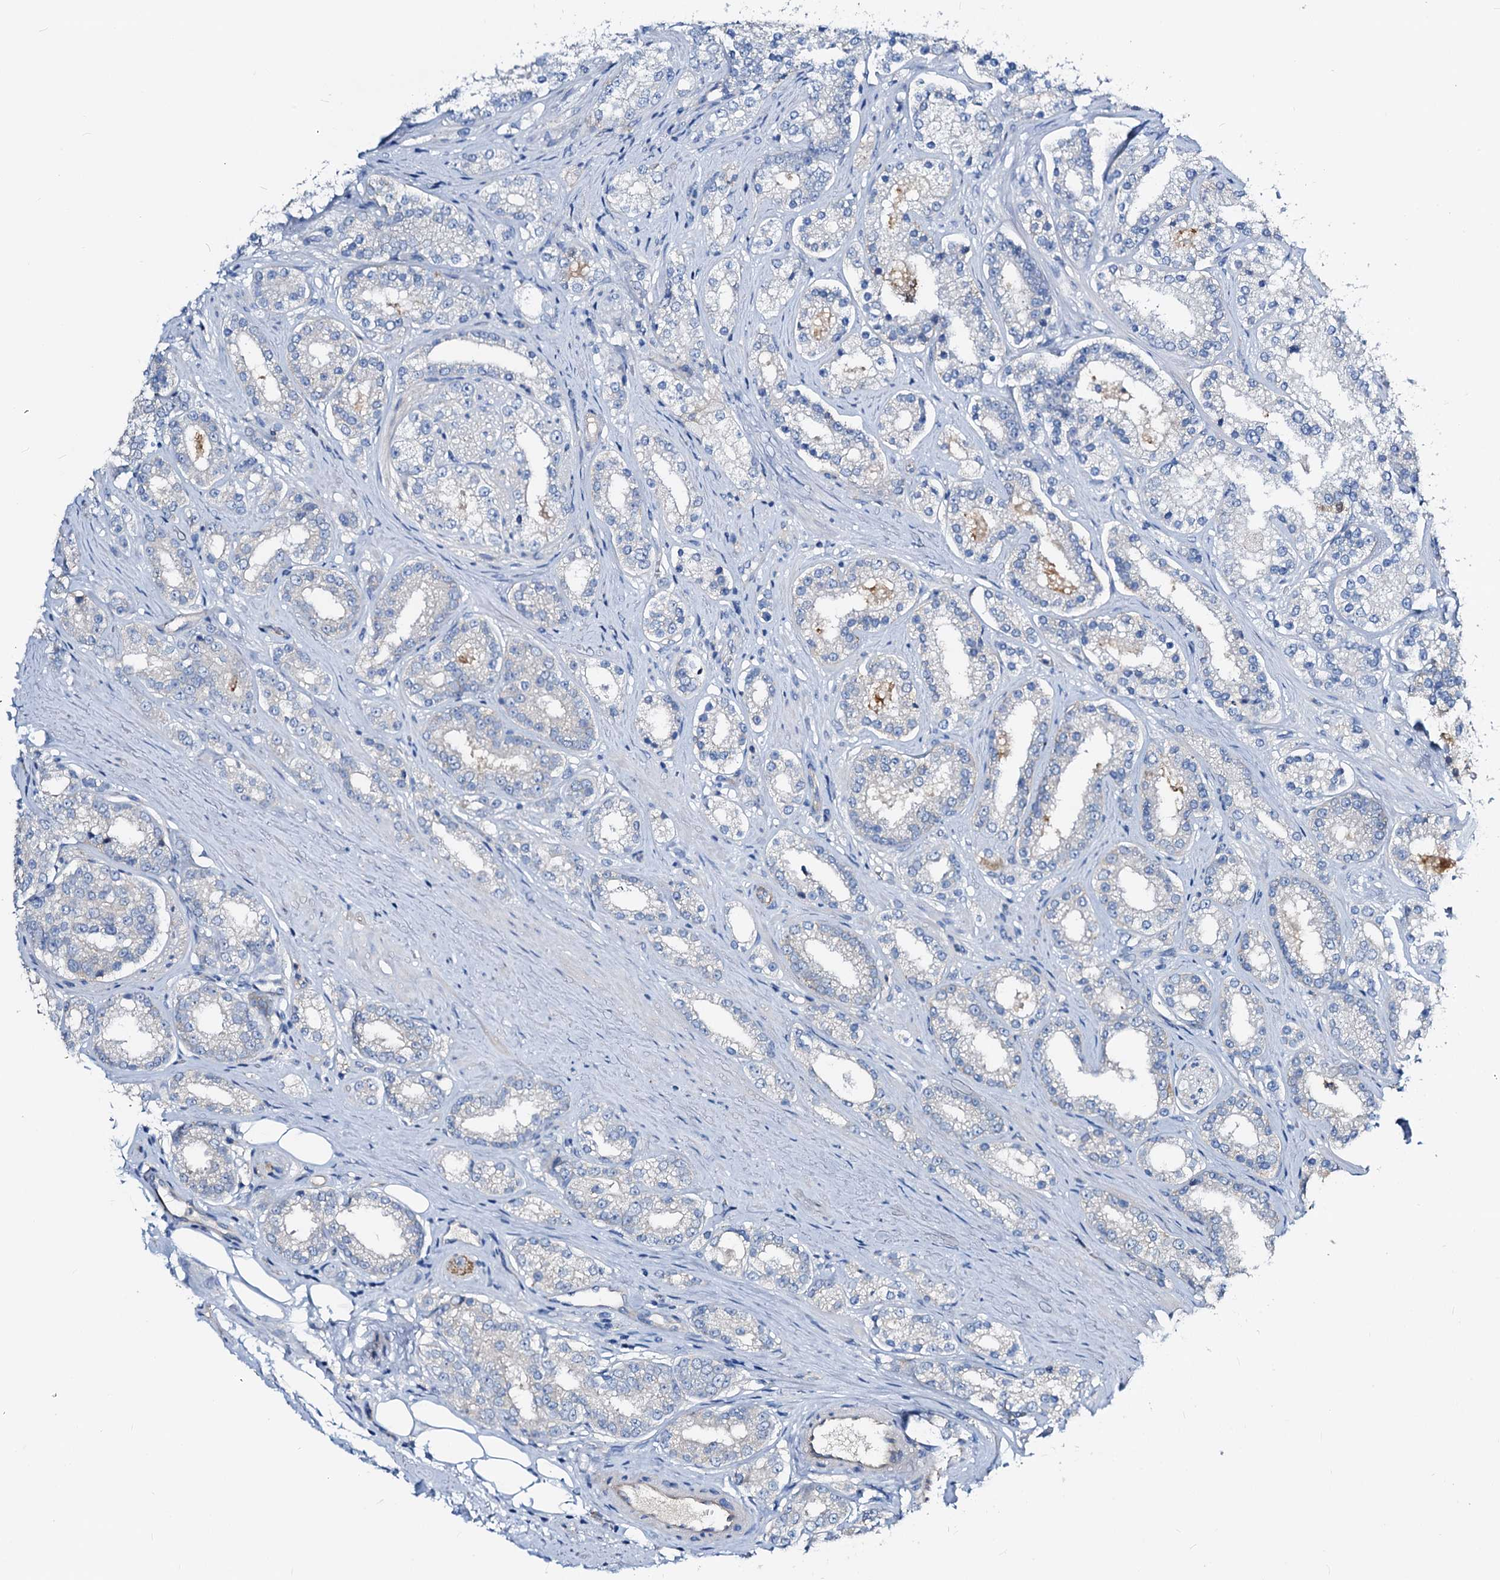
{"staining": {"intensity": "negative", "quantity": "none", "location": "none"}, "tissue": "prostate cancer", "cell_type": "Tumor cells", "image_type": "cancer", "snomed": [{"axis": "morphology", "description": "Normal tissue, NOS"}, {"axis": "morphology", "description": "Adenocarcinoma, High grade"}, {"axis": "topography", "description": "Prostate"}], "caption": "Immunohistochemistry photomicrograph of neoplastic tissue: human prostate cancer stained with DAB (3,3'-diaminobenzidine) demonstrates no significant protein staining in tumor cells.", "gene": "DYDC2", "patient": {"sex": "male", "age": 83}}